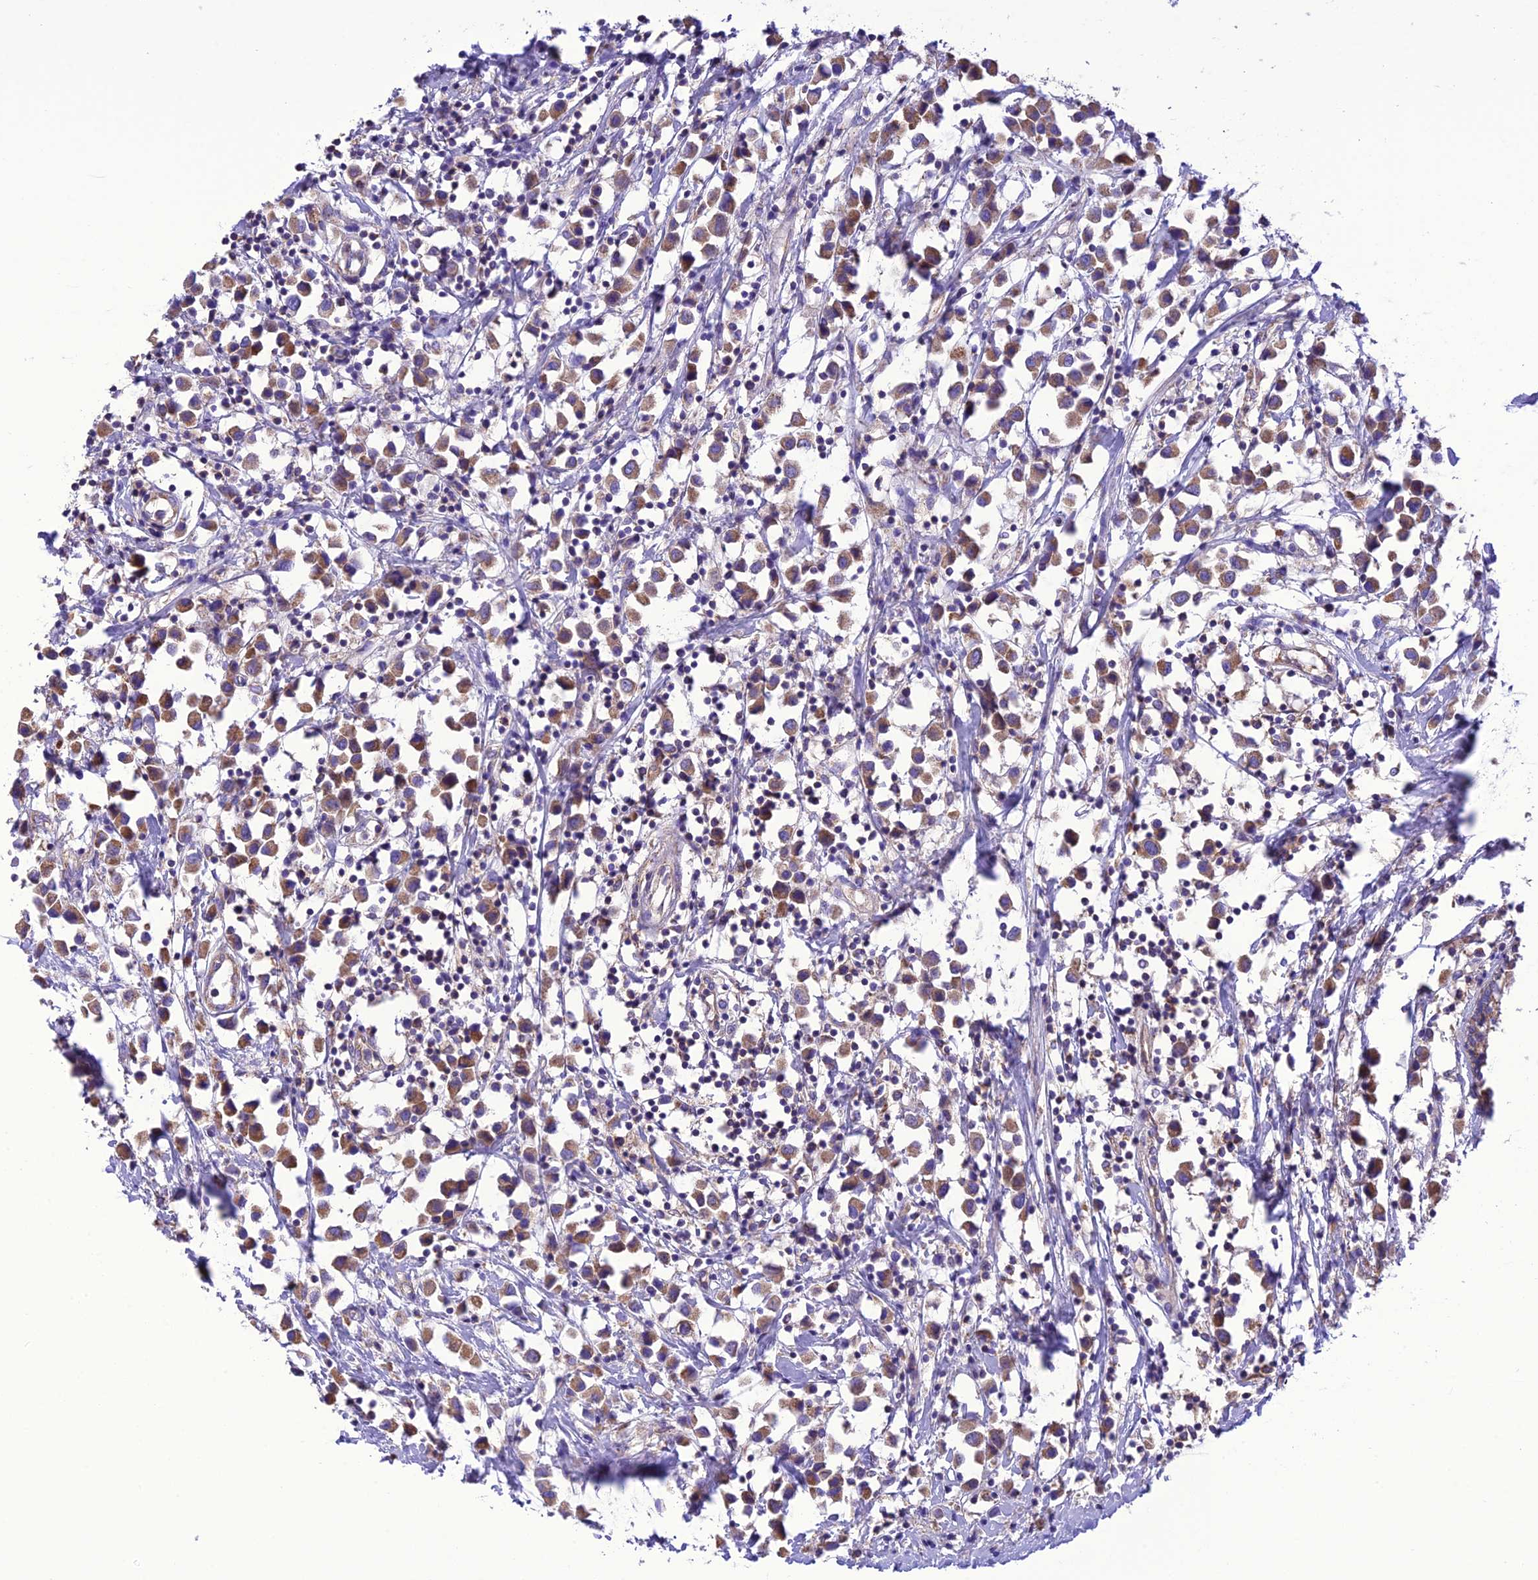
{"staining": {"intensity": "moderate", "quantity": ">75%", "location": "cytoplasmic/membranous"}, "tissue": "breast cancer", "cell_type": "Tumor cells", "image_type": "cancer", "snomed": [{"axis": "morphology", "description": "Duct carcinoma"}, {"axis": "topography", "description": "Breast"}], "caption": "Protein expression analysis of breast cancer exhibits moderate cytoplasmic/membranous staining in approximately >75% of tumor cells.", "gene": "MAP3K12", "patient": {"sex": "female", "age": 61}}